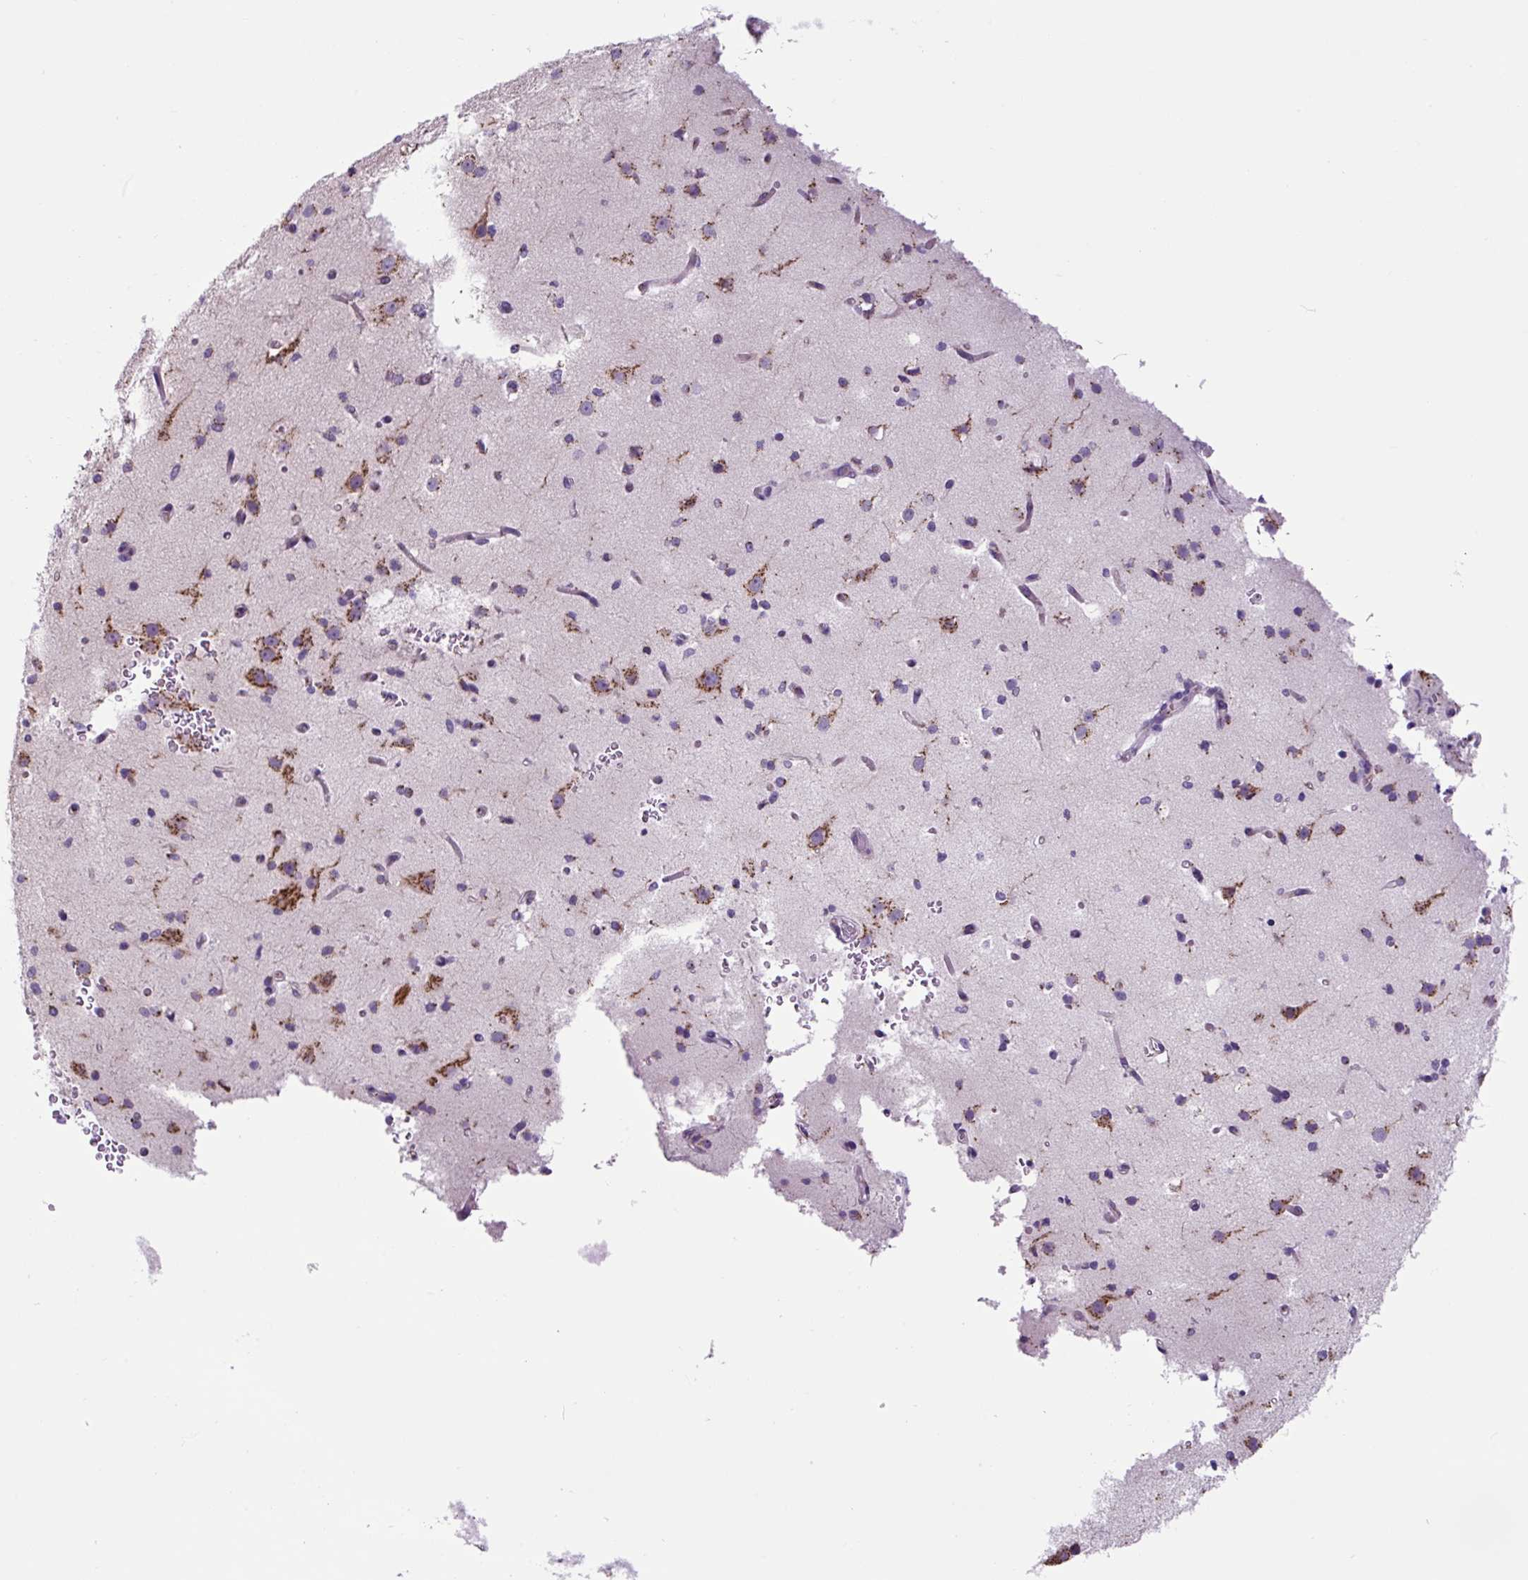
{"staining": {"intensity": "weak", "quantity": "25%-75%", "location": "cytoplasmic/membranous"}, "tissue": "cerebral cortex", "cell_type": "Endothelial cells", "image_type": "normal", "snomed": [{"axis": "morphology", "description": "Normal tissue, NOS"}, {"axis": "morphology", "description": "Inflammation, NOS"}, {"axis": "topography", "description": "Cerebral cortex"}], "caption": "Immunohistochemical staining of benign cerebral cortex exhibits 25%-75% levels of weak cytoplasmic/membranous protein positivity in approximately 25%-75% of endothelial cells.", "gene": "GORASP1", "patient": {"sex": "male", "age": 6}}